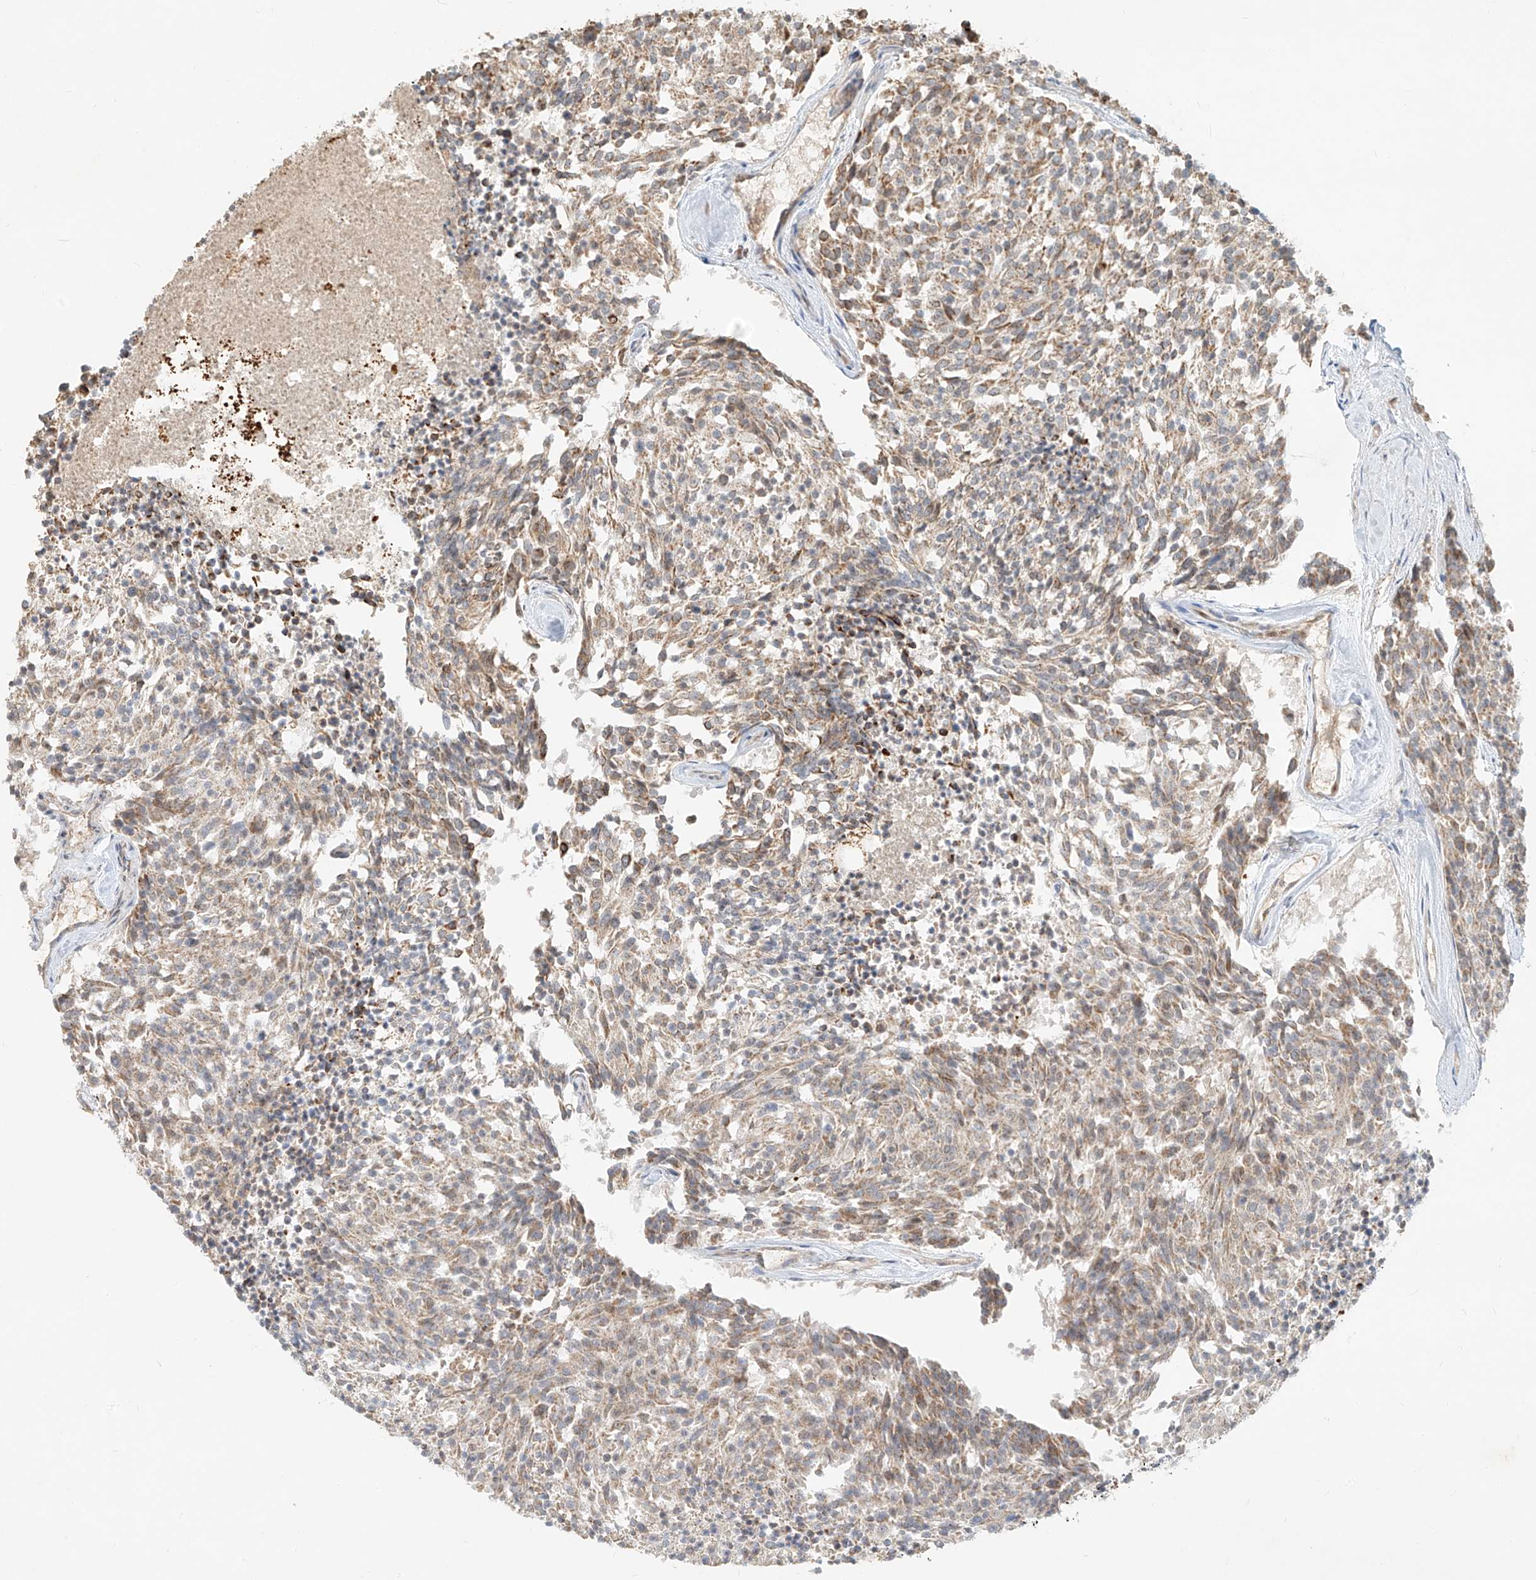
{"staining": {"intensity": "moderate", "quantity": ">75%", "location": "cytoplasmic/membranous"}, "tissue": "carcinoid", "cell_type": "Tumor cells", "image_type": "cancer", "snomed": [{"axis": "morphology", "description": "Carcinoid, malignant, NOS"}, {"axis": "topography", "description": "Pancreas"}], "caption": "Protein expression analysis of human malignant carcinoid reveals moderate cytoplasmic/membranous expression in approximately >75% of tumor cells. Using DAB (brown) and hematoxylin (blue) stains, captured at high magnification using brightfield microscopy.", "gene": "KPNA7", "patient": {"sex": "female", "age": 54}}